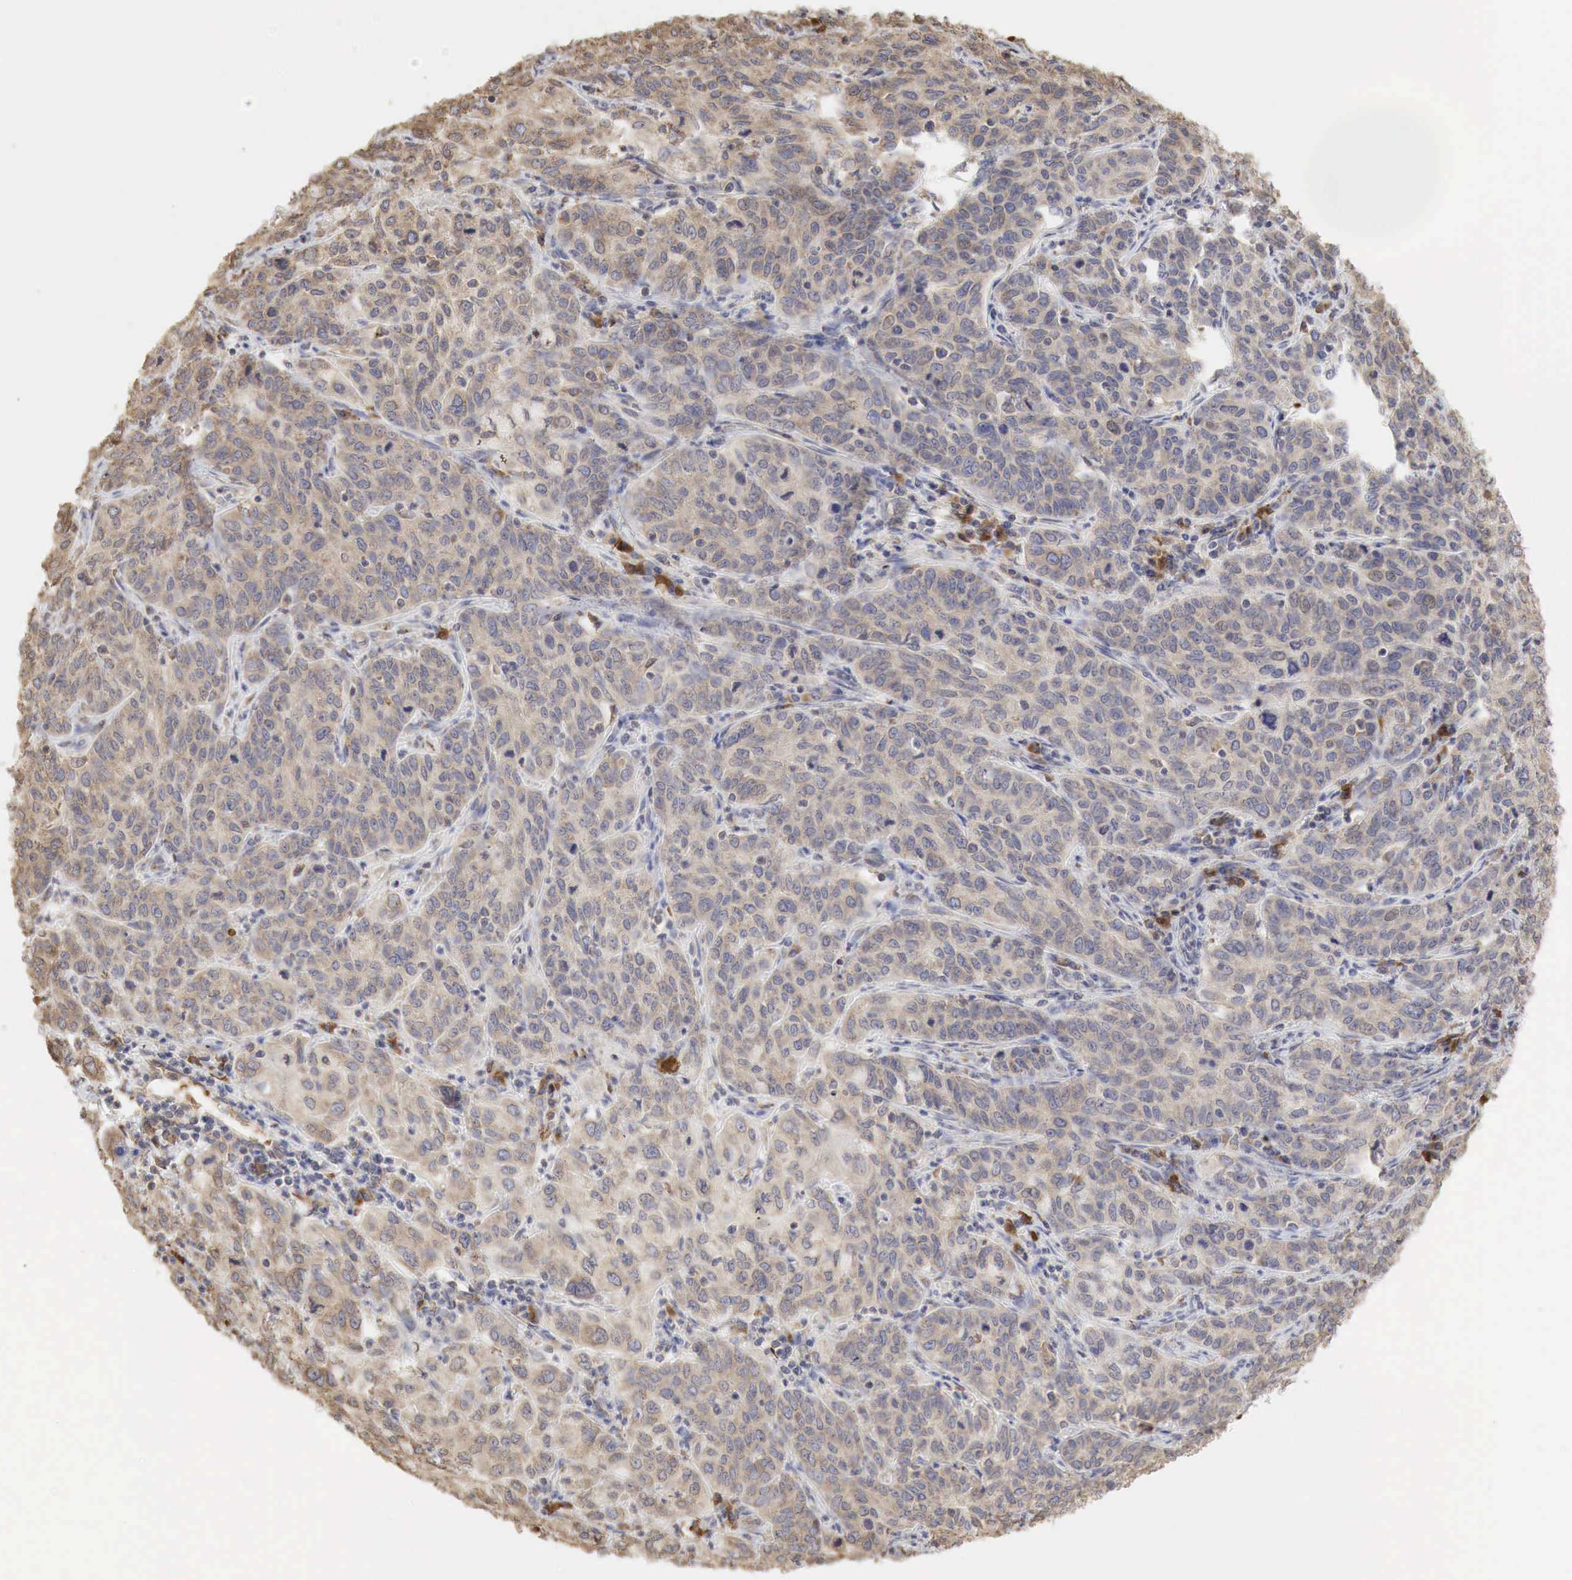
{"staining": {"intensity": "weak", "quantity": ">75%", "location": "cytoplasmic/membranous"}, "tissue": "cervical cancer", "cell_type": "Tumor cells", "image_type": "cancer", "snomed": [{"axis": "morphology", "description": "Squamous cell carcinoma, NOS"}, {"axis": "topography", "description": "Cervix"}], "caption": "Cervical squamous cell carcinoma stained with DAB immunohistochemistry reveals low levels of weak cytoplasmic/membranous staining in approximately >75% of tumor cells.", "gene": "PABPC5", "patient": {"sex": "female", "age": 38}}